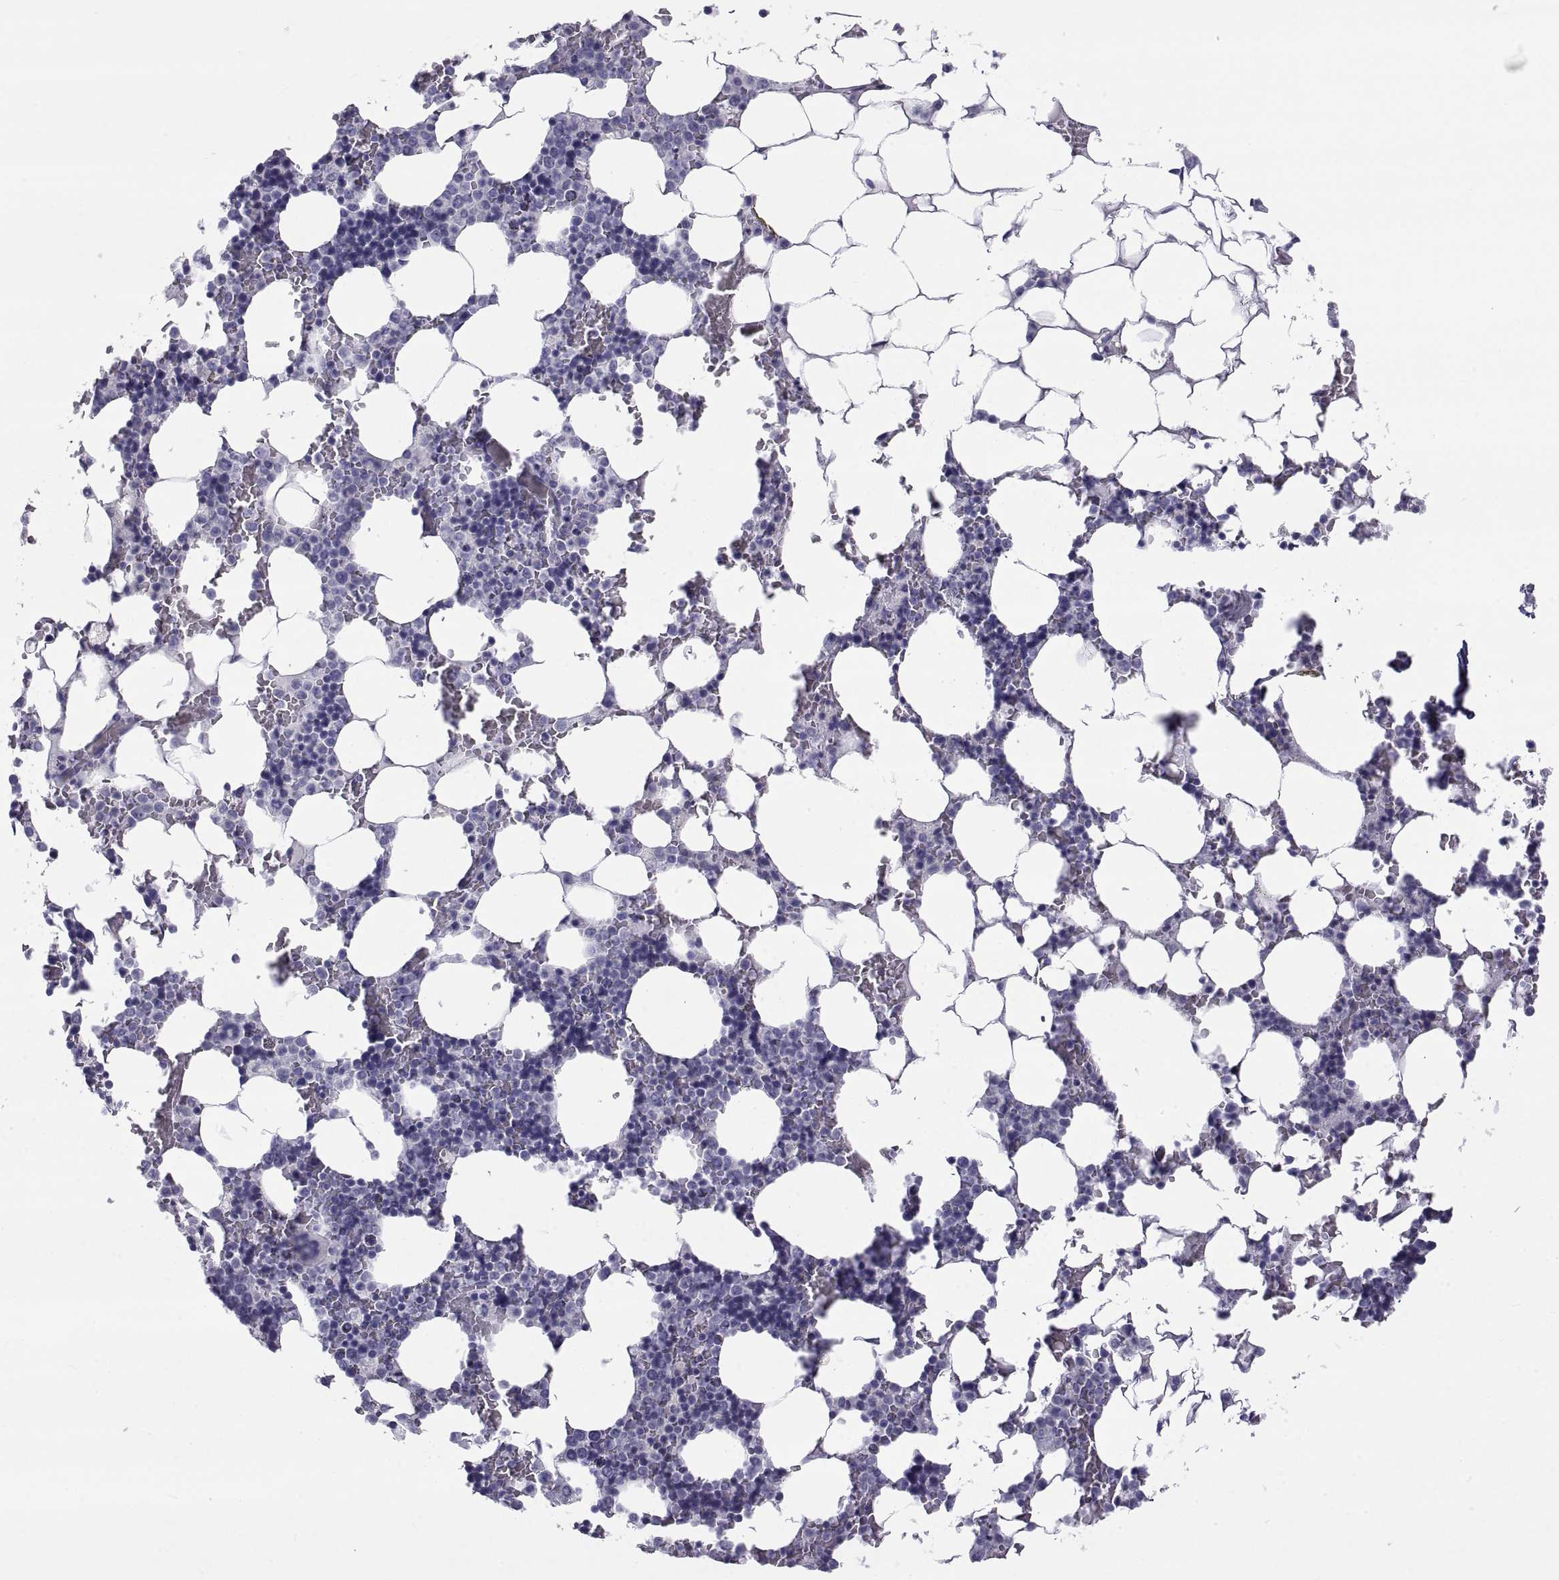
{"staining": {"intensity": "weak", "quantity": "<25%", "location": "cytoplasmic/membranous"}, "tissue": "bone marrow", "cell_type": "Hematopoietic cells", "image_type": "normal", "snomed": [{"axis": "morphology", "description": "Normal tissue, NOS"}, {"axis": "topography", "description": "Bone marrow"}], "caption": "Hematopoietic cells show no significant protein positivity in normal bone marrow.", "gene": "NPTX2", "patient": {"sex": "male", "age": 51}}